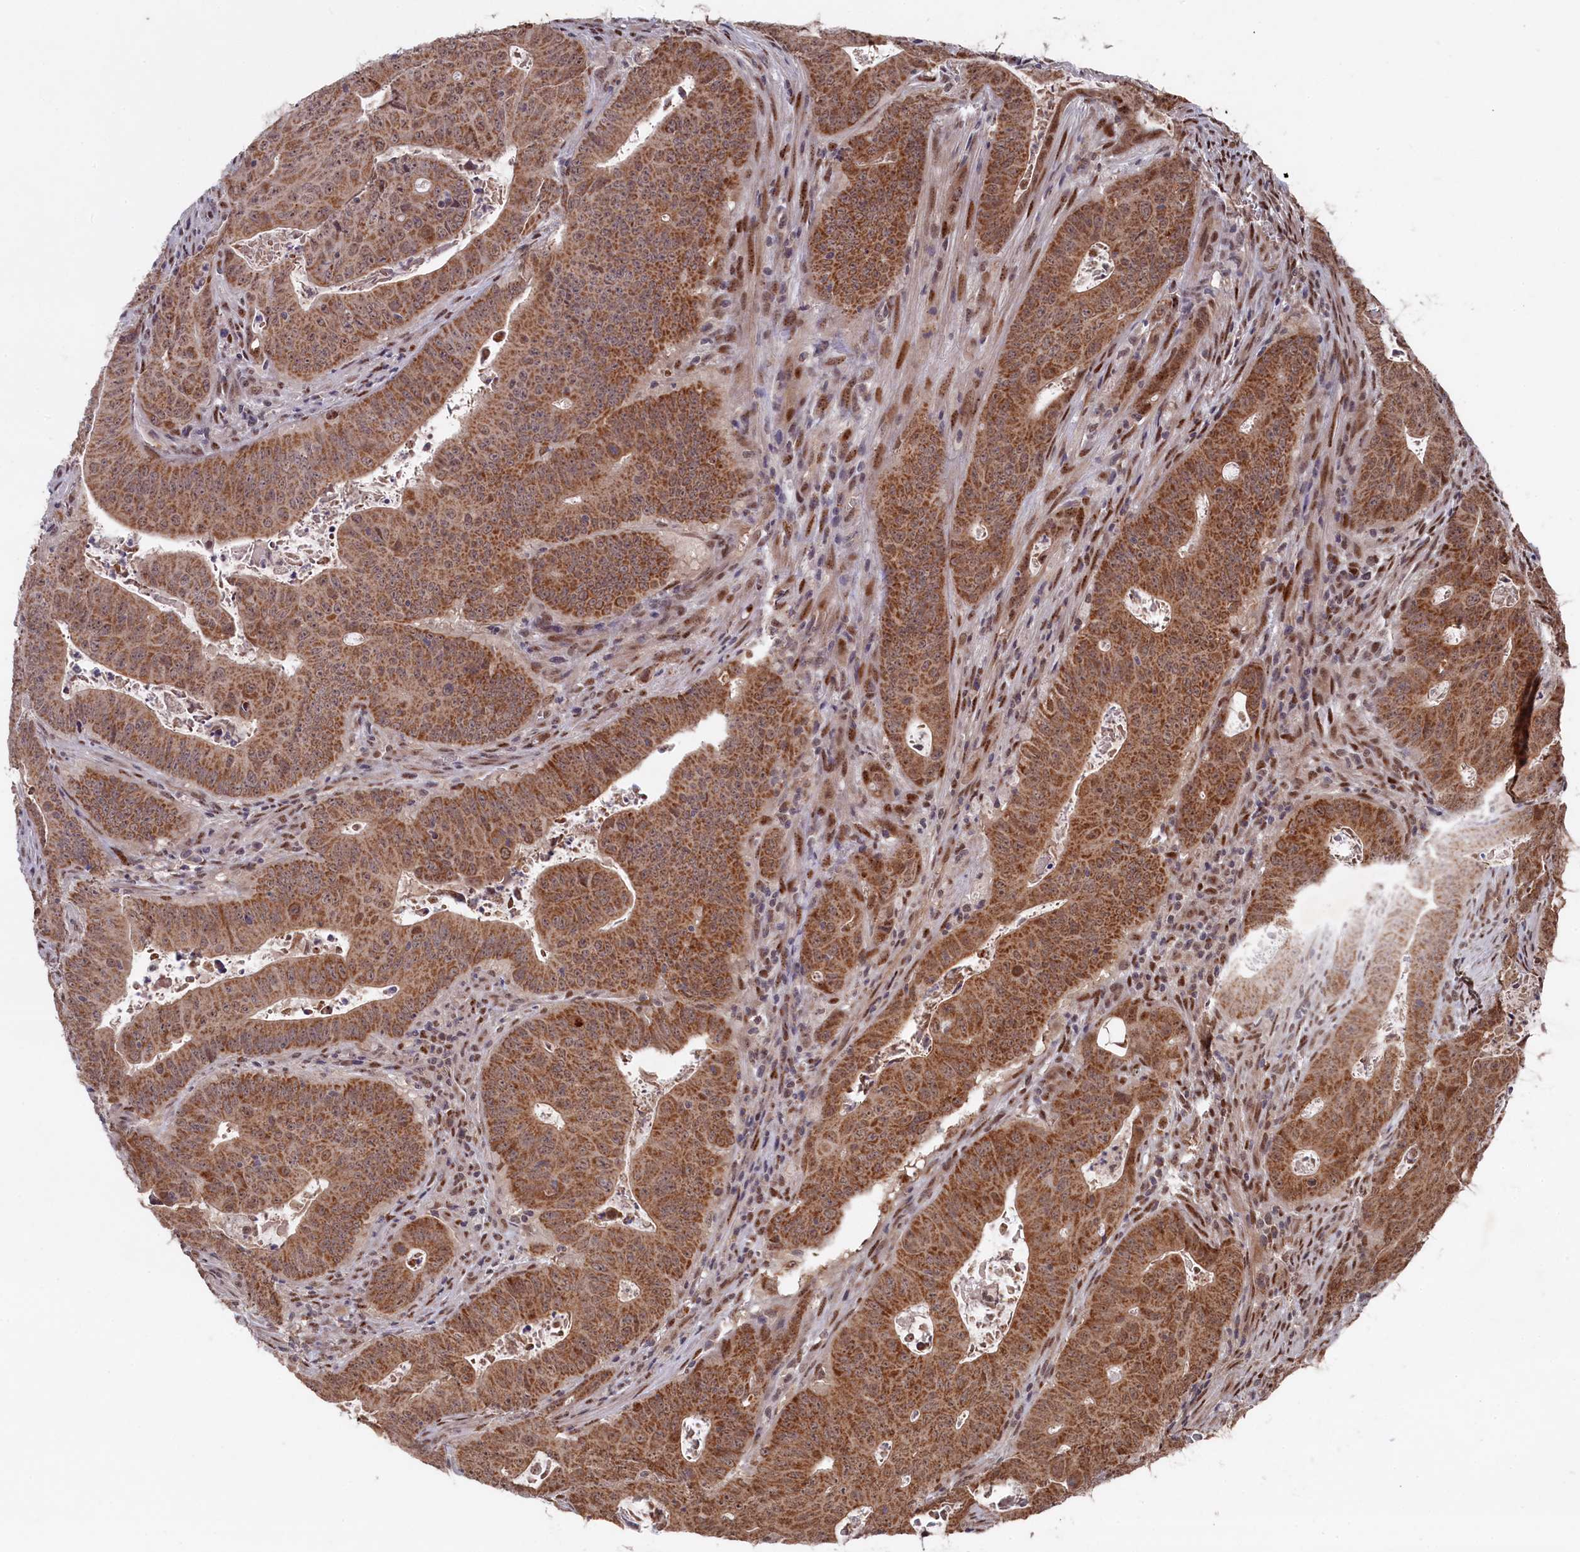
{"staining": {"intensity": "moderate", "quantity": ">75%", "location": "cytoplasmic/membranous,nuclear"}, "tissue": "colorectal cancer", "cell_type": "Tumor cells", "image_type": "cancer", "snomed": [{"axis": "morphology", "description": "Adenocarcinoma, NOS"}, {"axis": "topography", "description": "Rectum"}], "caption": "High-power microscopy captured an immunohistochemistry micrograph of adenocarcinoma (colorectal), revealing moderate cytoplasmic/membranous and nuclear staining in about >75% of tumor cells. (Brightfield microscopy of DAB IHC at high magnification).", "gene": "CLPX", "patient": {"sex": "female", "age": 75}}